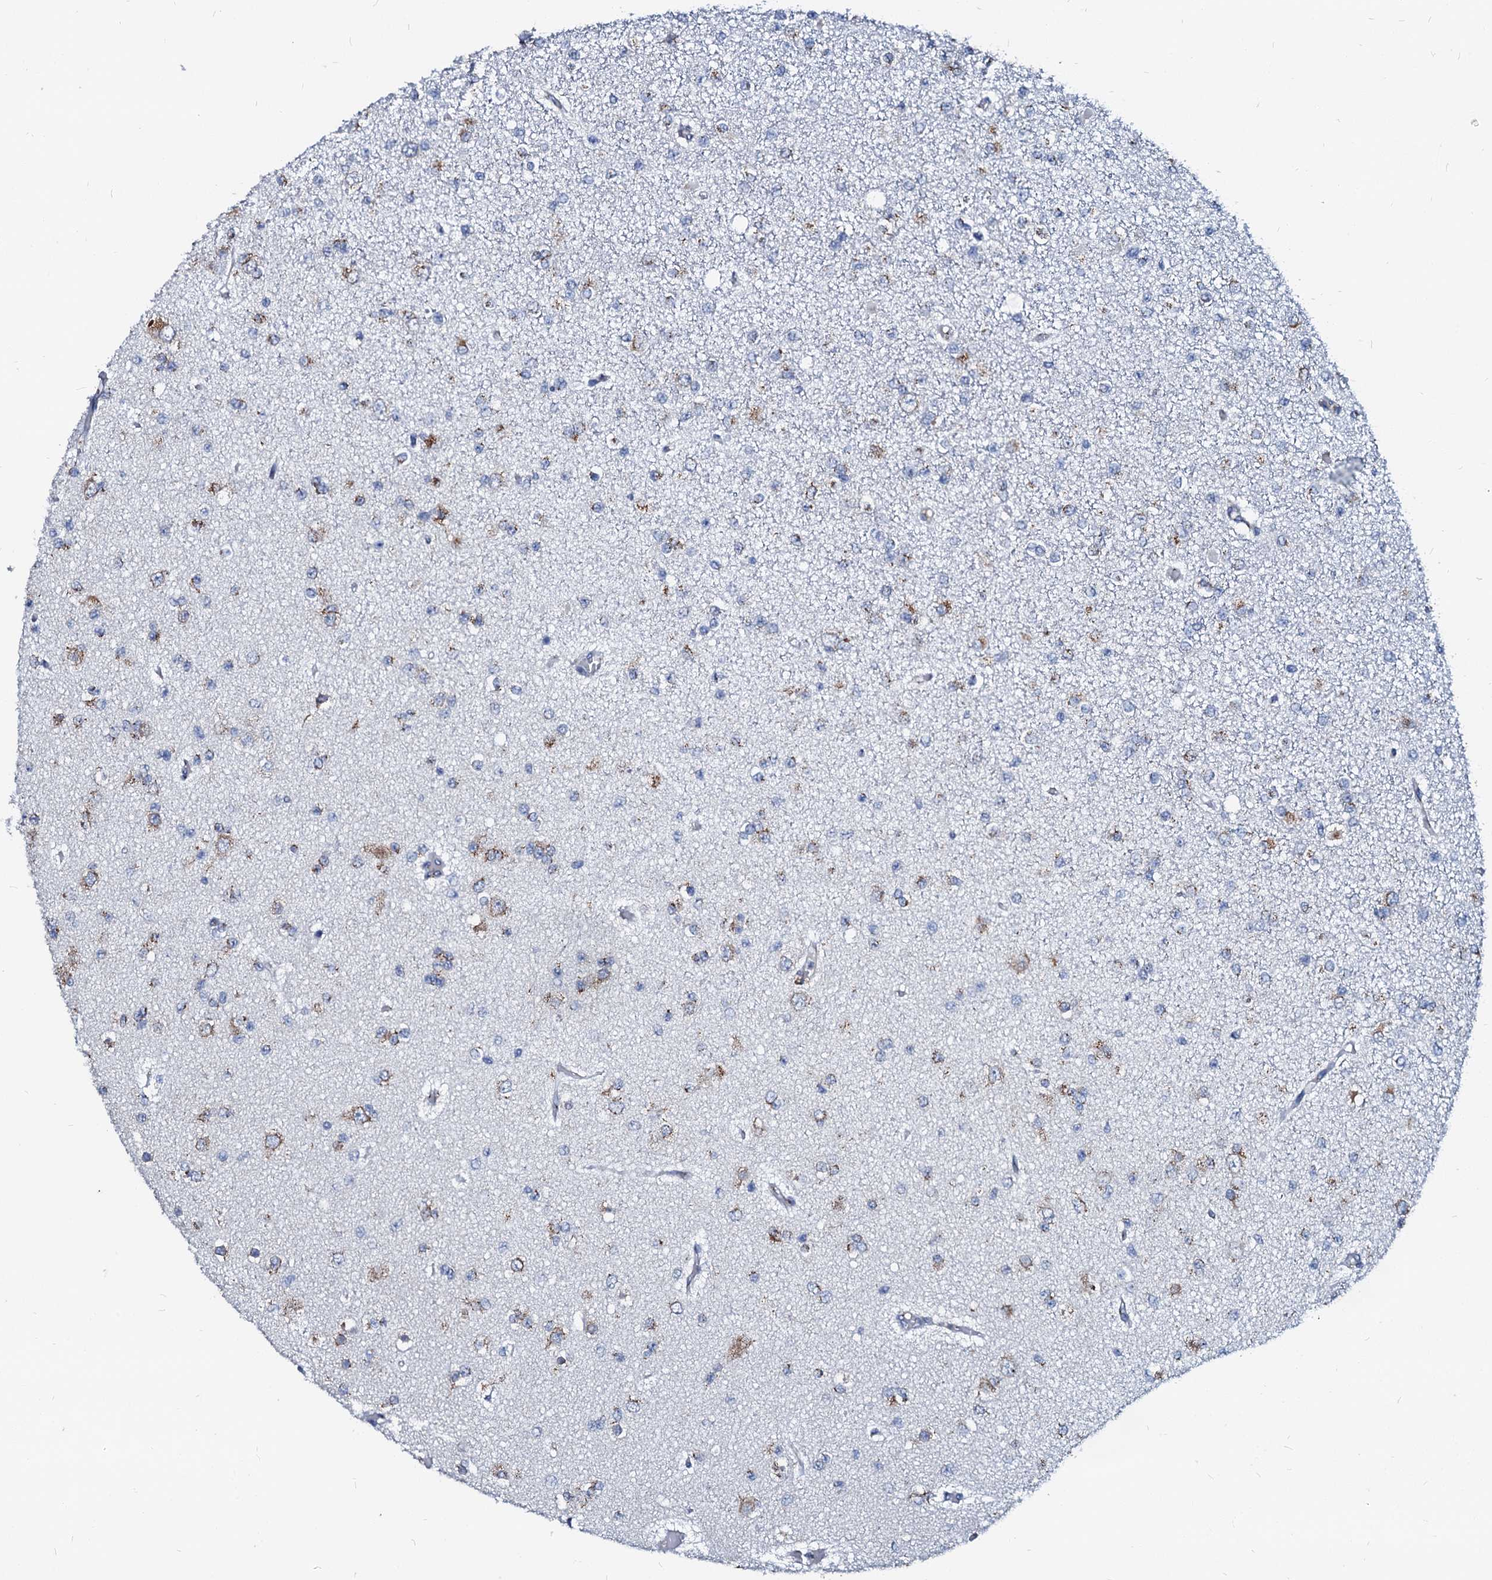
{"staining": {"intensity": "moderate", "quantity": "<25%", "location": "cytoplasmic/membranous"}, "tissue": "glioma", "cell_type": "Tumor cells", "image_type": "cancer", "snomed": [{"axis": "morphology", "description": "Glioma, malignant, Low grade"}, {"axis": "topography", "description": "Brain"}], "caption": "DAB (3,3'-diaminobenzidine) immunohistochemical staining of human glioma exhibits moderate cytoplasmic/membranous protein staining in about <25% of tumor cells. (IHC, brightfield microscopy, high magnification).", "gene": "LMAN1", "patient": {"sex": "female", "age": 22}}